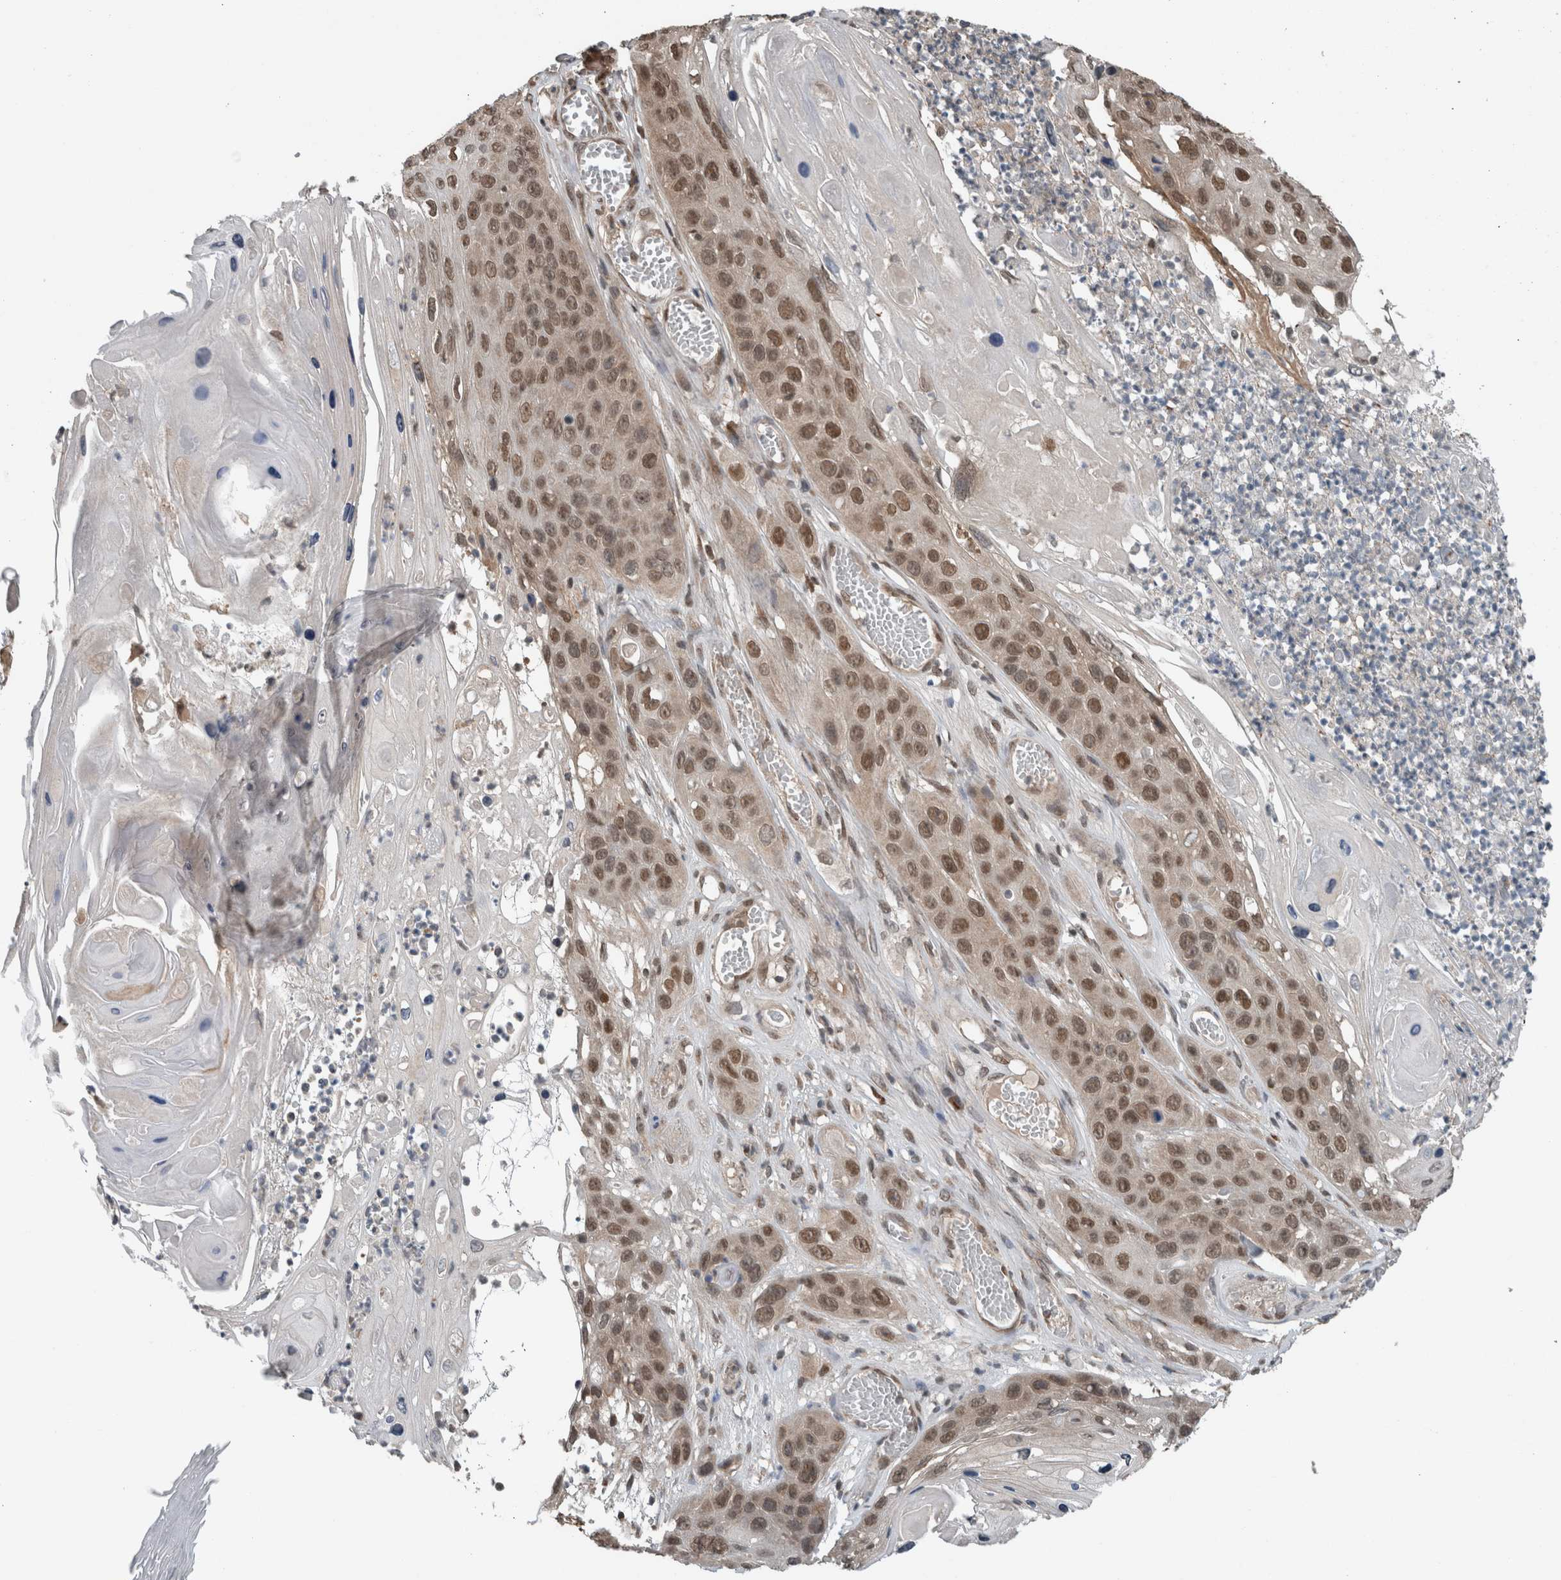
{"staining": {"intensity": "moderate", "quantity": ">75%", "location": "nuclear"}, "tissue": "skin cancer", "cell_type": "Tumor cells", "image_type": "cancer", "snomed": [{"axis": "morphology", "description": "Squamous cell carcinoma, NOS"}, {"axis": "topography", "description": "Skin"}], "caption": "Human skin squamous cell carcinoma stained for a protein (brown) exhibits moderate nuclear positive expression in approximately >75% of tumor cells.", "gene": "SPAG7", "patient": {"sex": "male", "age": 55}}